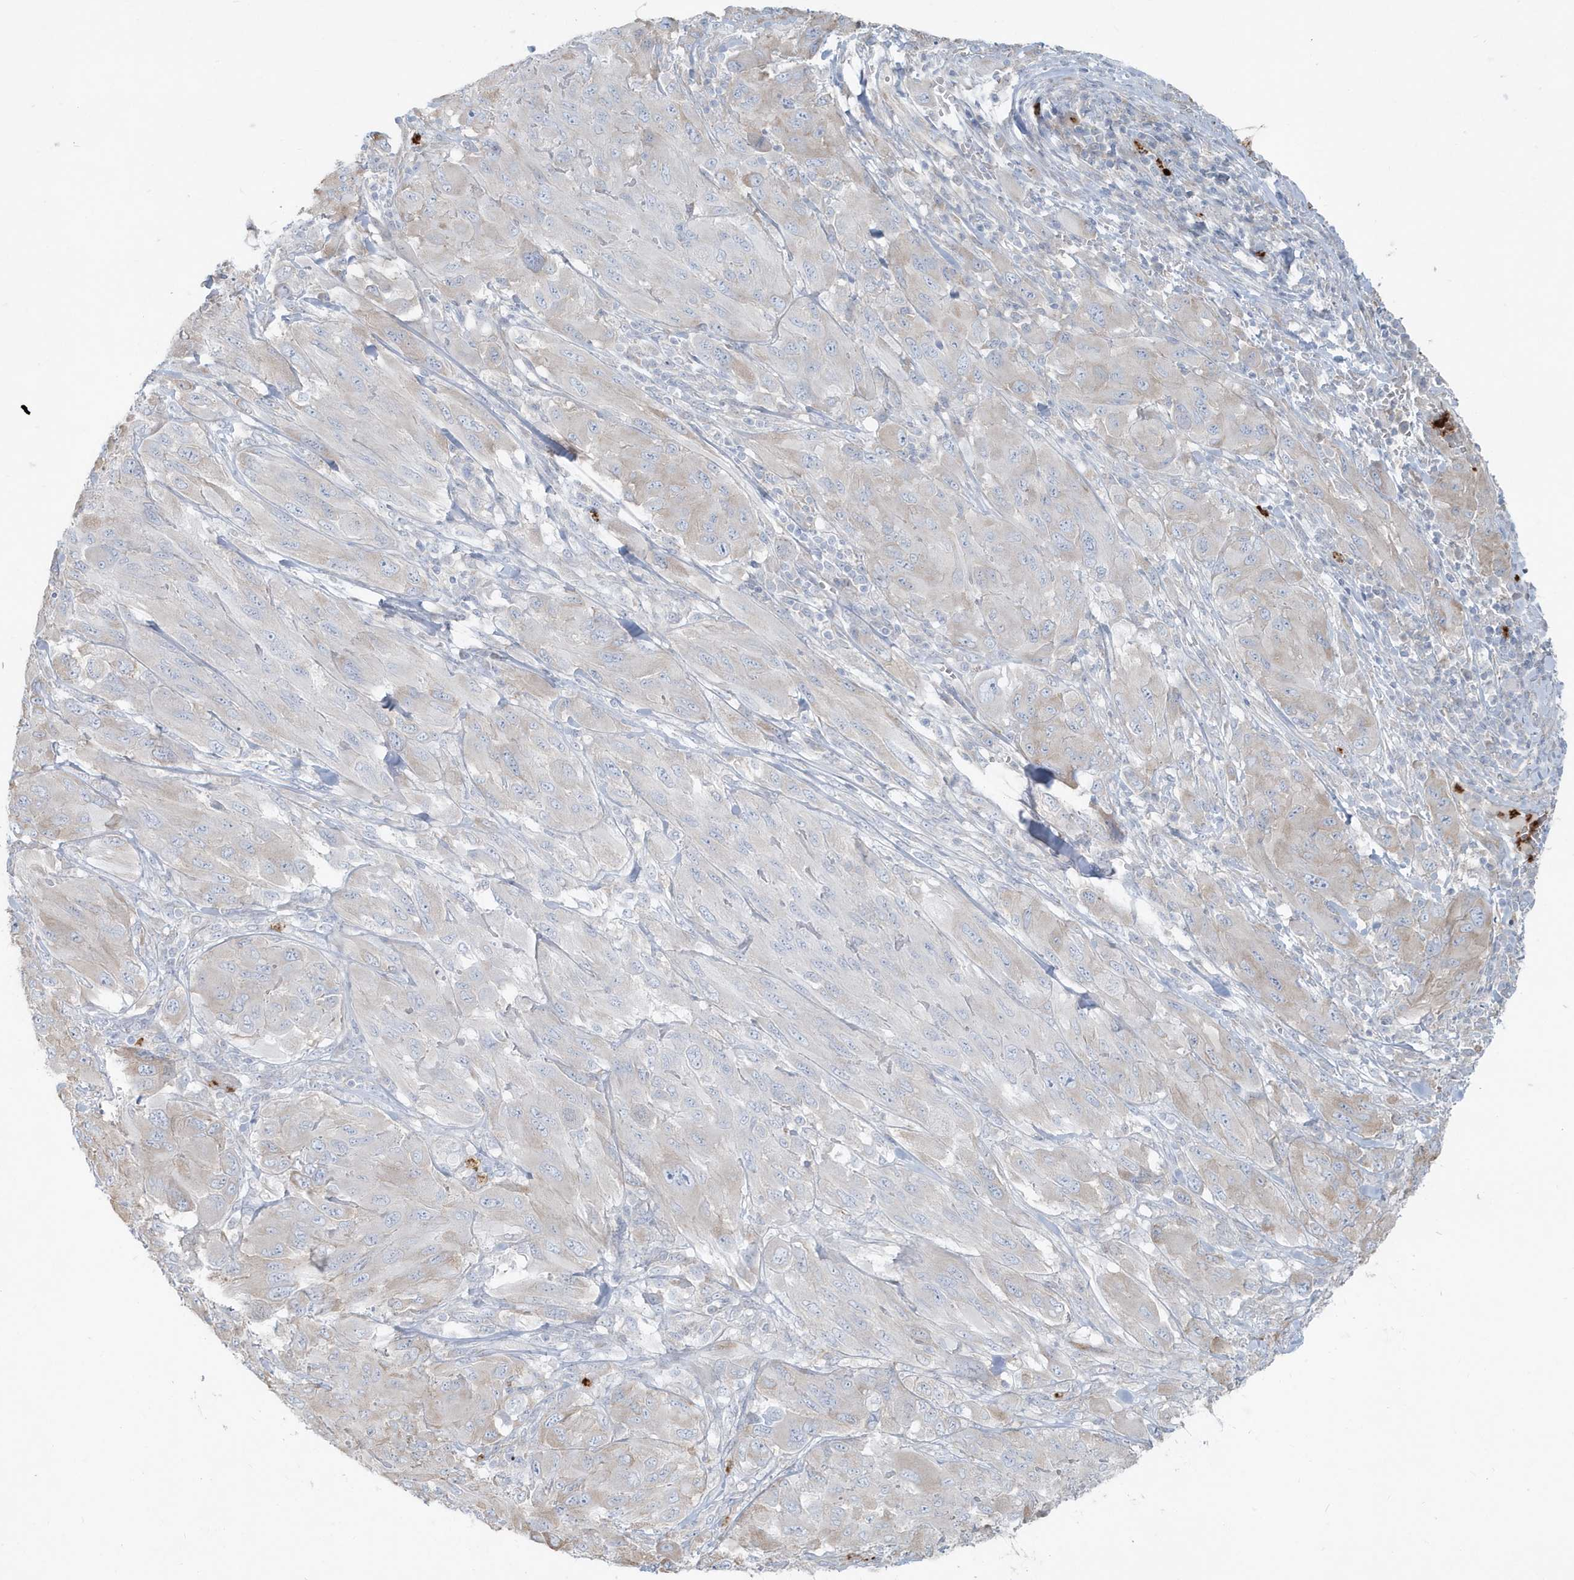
{"staining": {"intensity": "negative", "quantity": "none", "location": "none"}, "tissue": "melanoma", "cell_type": "Tumor cells", "image_type": "cancer", "snomed": [{"axis": "morphology", "description": "Malignant melanoma, NOS"}, {"axis": "topography", "description": "Skin"}], "caption": "There is no significant staining in tumor cells of melanoma.", "gene": "CCNJ", "patient": {"sex": "female", "age": 91}}